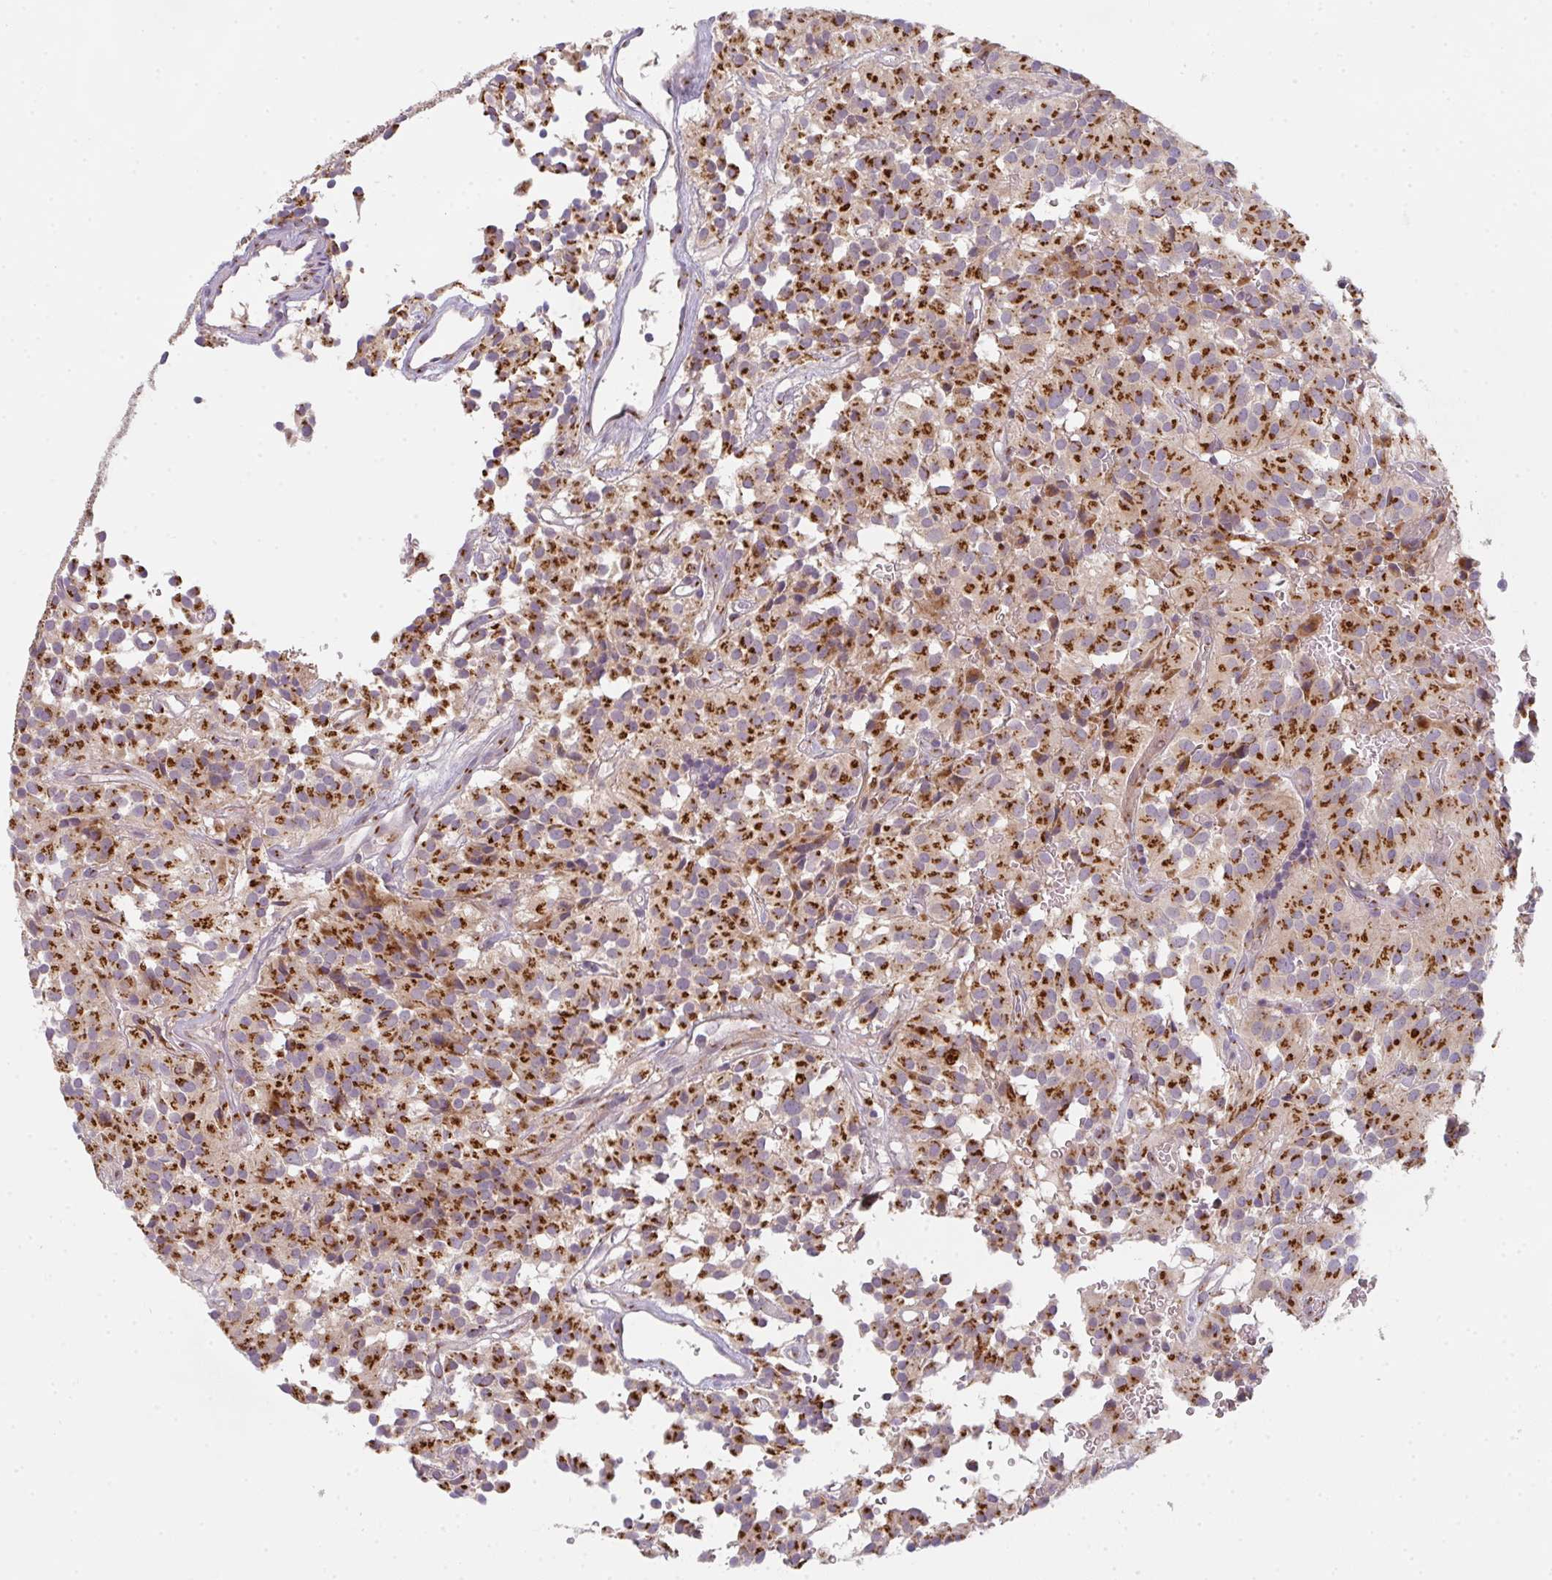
{"staining": {"intensity": "strong", "quantity": ">75%", "location": "cytoplasmic/membranous"}, "tissue": "glioma", "cell_type": "Tumor cells", "image_type": "cancer", "snomed": [{"axis": "morphology", "description": "Glioma, malignant, Low grade"}, {"axis": "topography", "description": "Brain"}], "caption": "Immunohistochemical staining of malignant low-grade glioma reveals high levels of strong cytoplasmic/membranous protein staining in approximately >75% of tumor cells.", "gene": "GVQW3", "patient": {"sex": "male", "age": 42}}